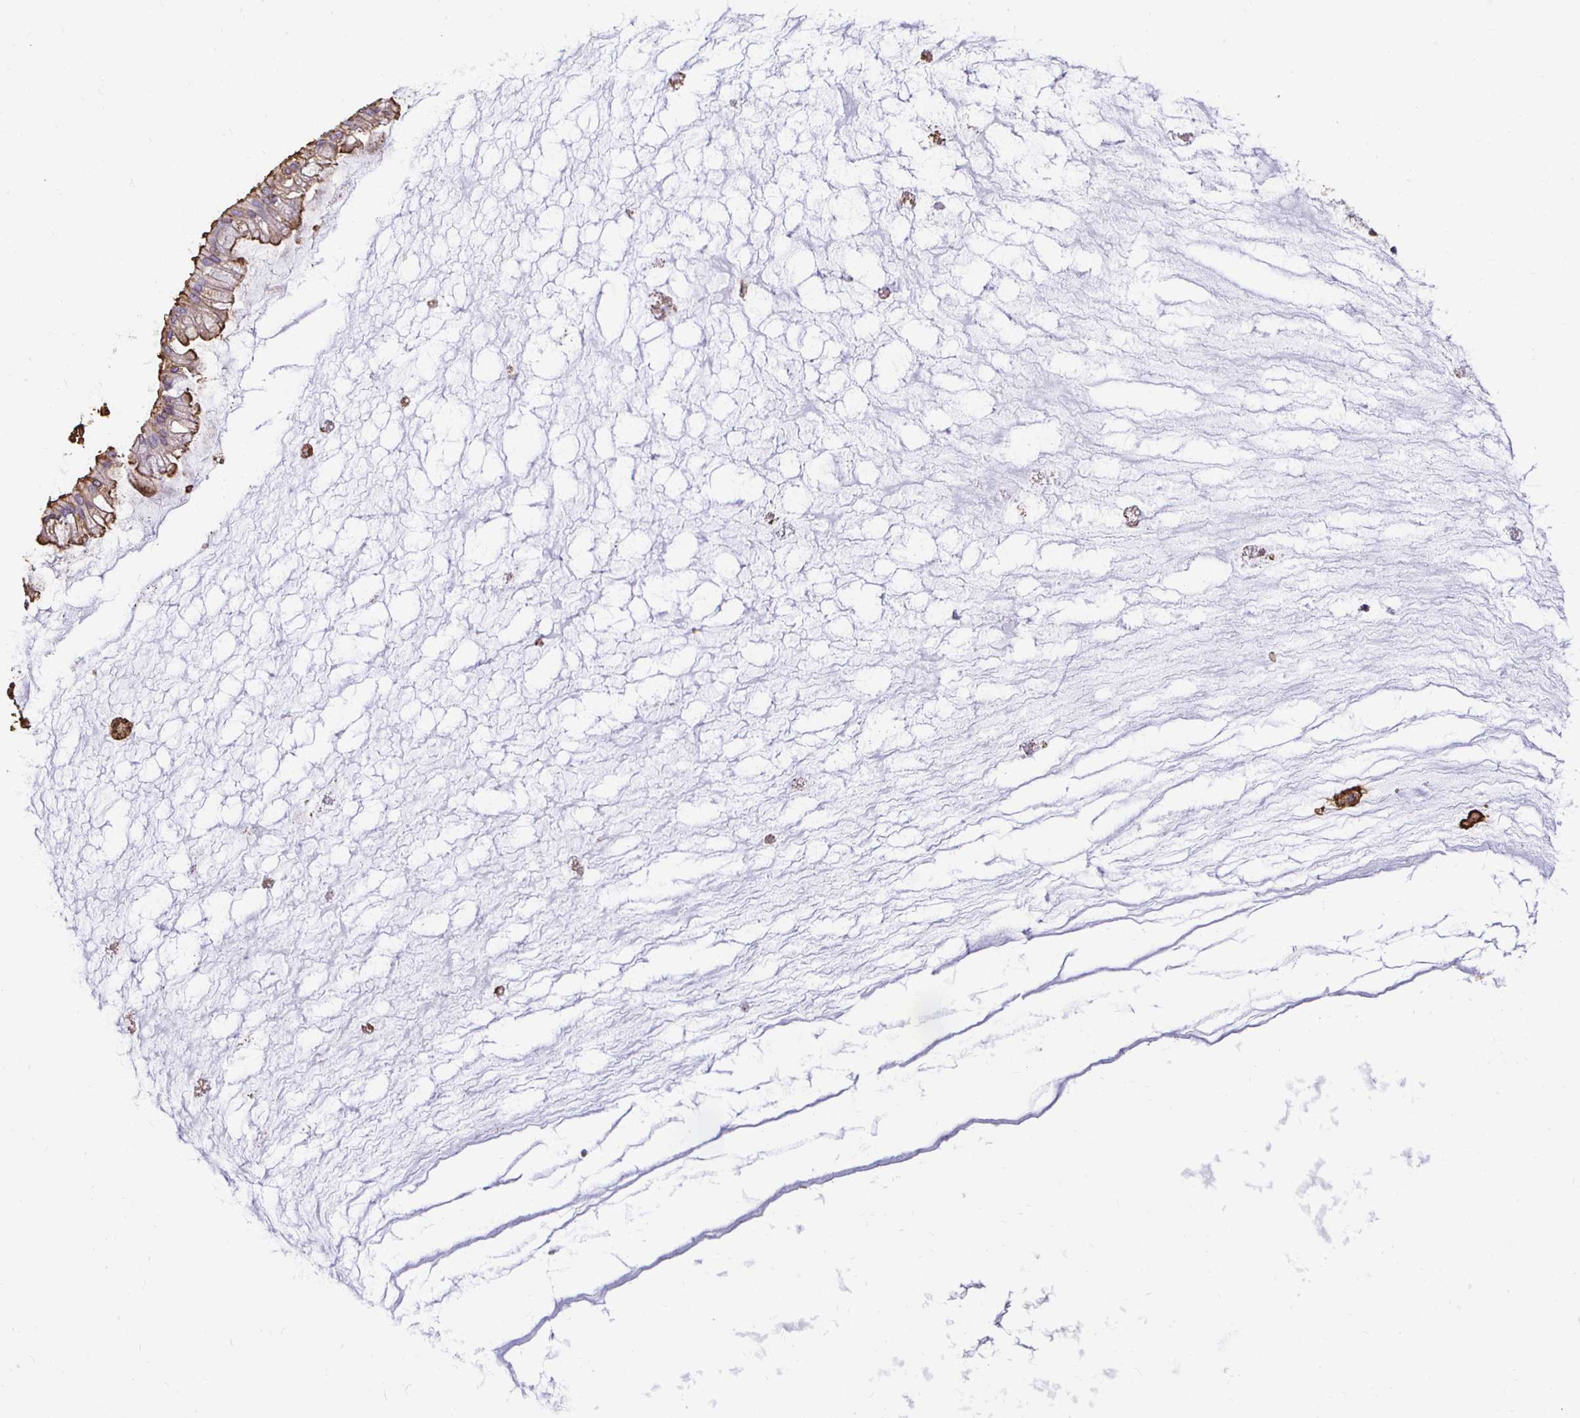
{"staining": {"intensity": "moderate", "quantity": "25%-75%", "location": "cytoplasmic/membranous"}, "tissue": "ovarian cancer", "cell_type": "Tumor cells", "image_type": "cancer", "snomed": [{"axis": "morphology", "description": "Cystadenocarcinoma, mucinous, NOS"}, {"axis": "topography", "description": "Ovary"}], "caption": "A medium amount of moderate cytoplasmic/membranous positivity is present in about 25%-75% of tumor cells in ovarian mucinous cystadenocarcinoma tissue.", "gene": "TAS1R3", "patient": {"sex": "female", "age": 73}}